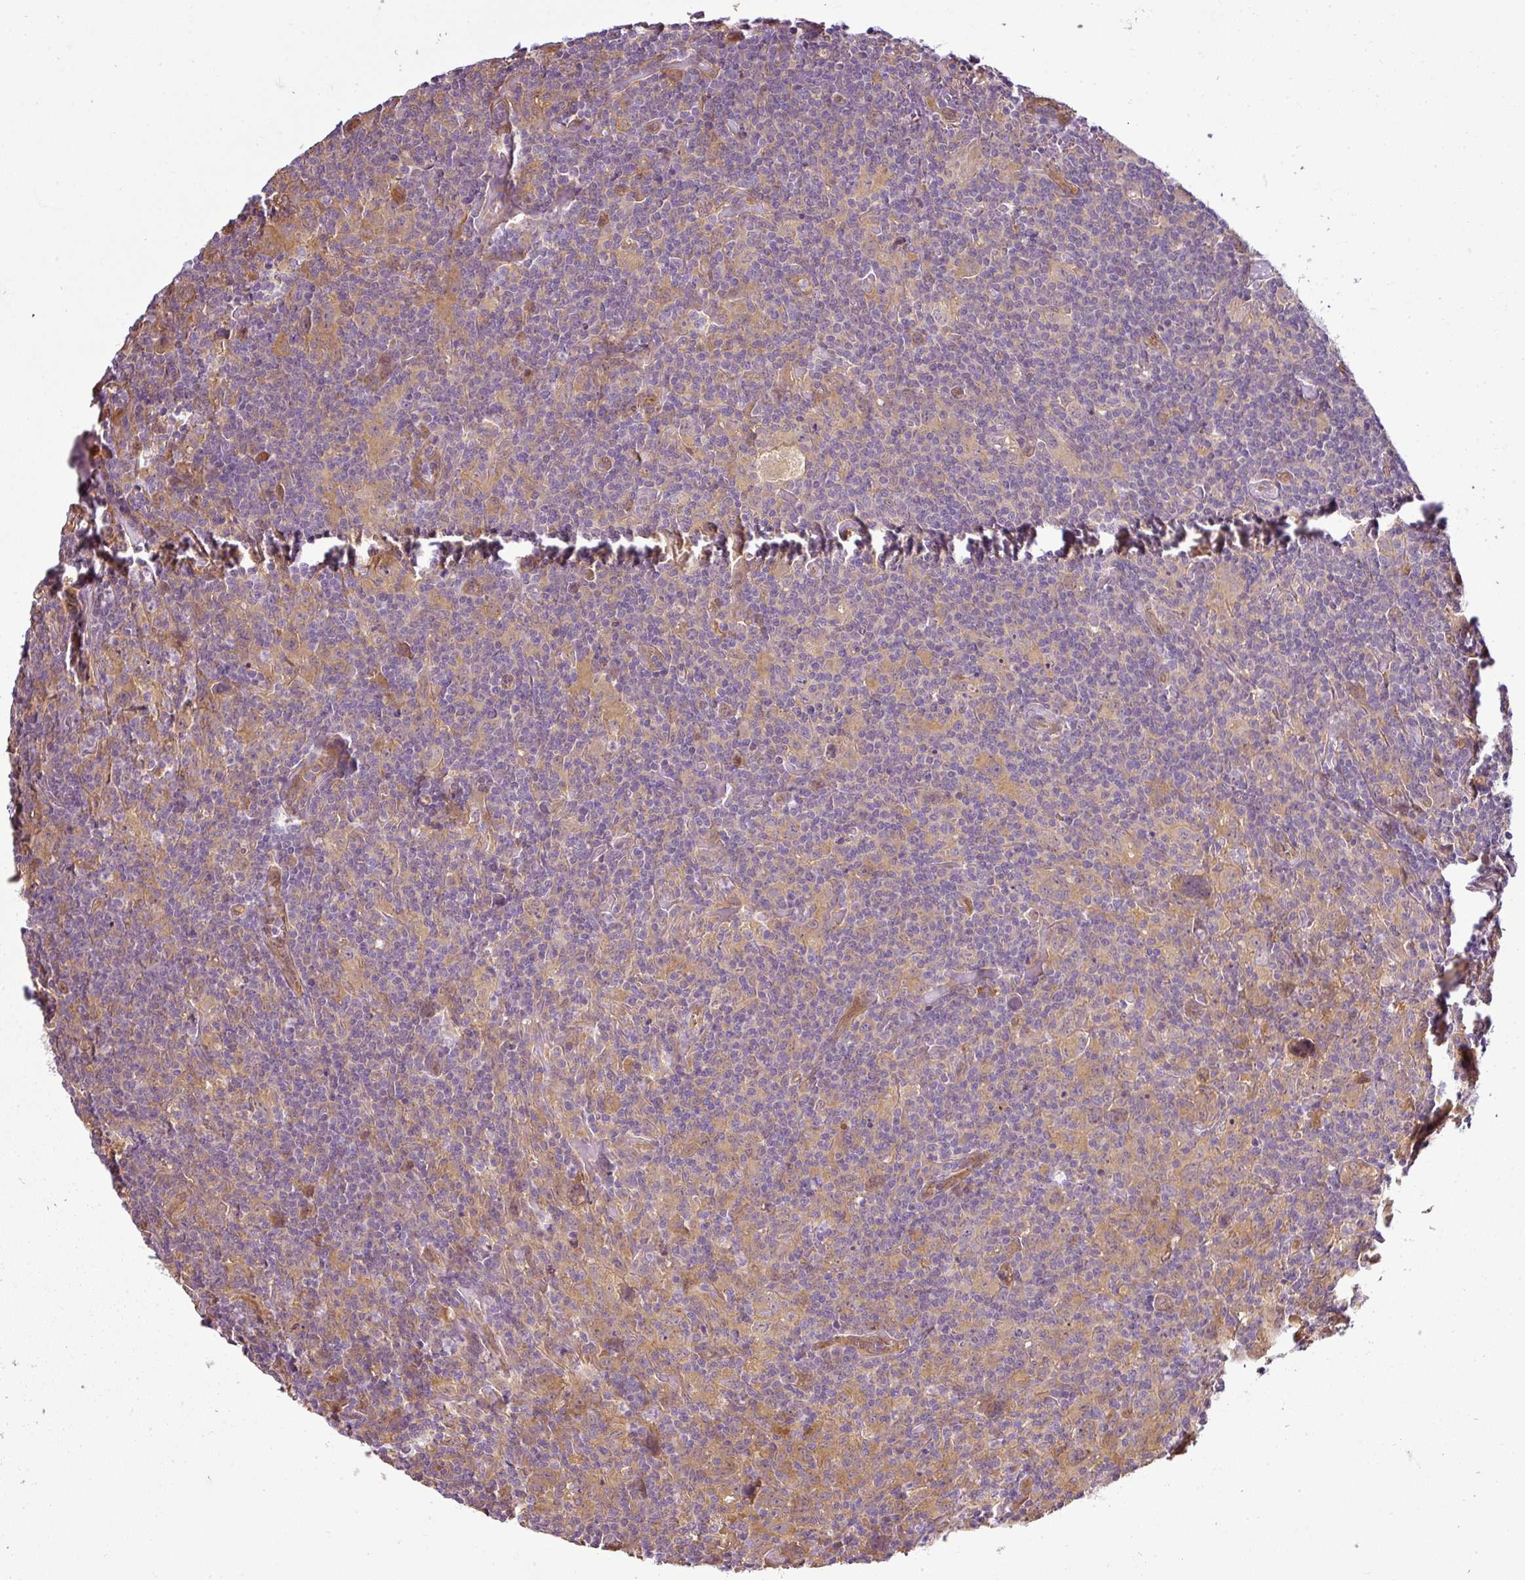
{"staining": {"intensity": "weak", "quantity": "25%-75%", "location": "cytoplasmic/membranous"}, "tissue": "lymphoma", "cell_type": "Tumor cells", "image_type": "cancer", "snomed": [{"axis": "morphology", "description": "Hodgkin's disease, NOS"}, {"axis": "topography", "description": "Lymph node"}], "caption": "A histopathology image of human Hodgkin's disease stained for a protein exhibits weak cytoplasmic/membranous brown staining in tumor cells. Immunohistochemistry stains the protein in brown and the nuclei are stained blue.", "gene": "ANKRD18A", "patient": {"sex": "female", "age": 18}}